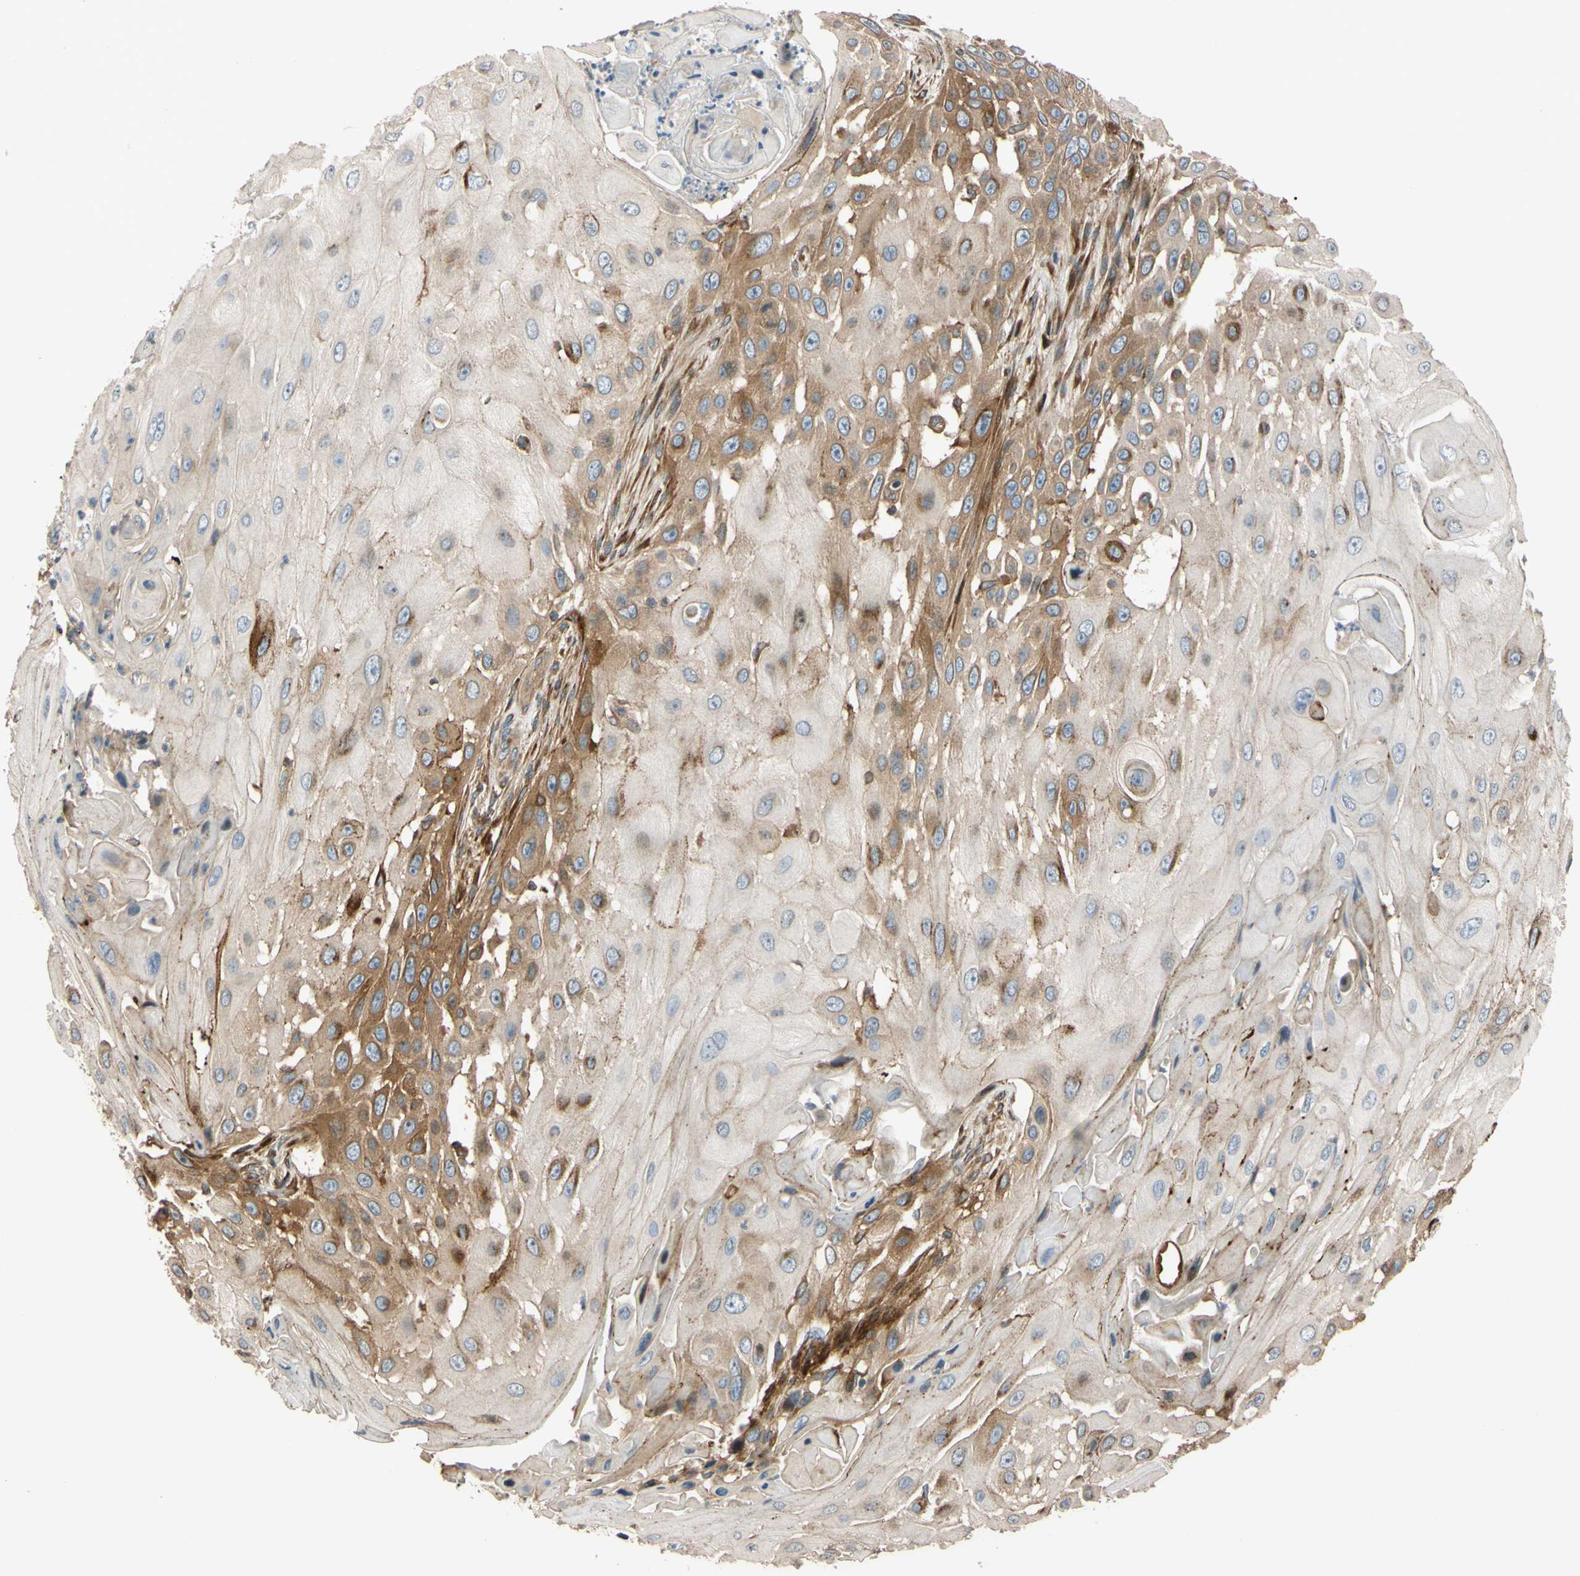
{"staining": {"intensity": "moderate", "quantity": "25%-75%", "location": "cytoplasmic/membranous"}, "tissue": "skin cancer", "cell_type": "Tumor cells", "image_type": "cancer", "snomed": [{"axis": "morphology", "description": "Squamous cell carcinoma, NOS"}, {"axis": "topography", "description": "Skin"}], "caption": "Protein analysis of skin squamous cell carcinoma tissue displays moderate cytoplasmic/membranous positivity in about 25%-75% of tumor cells.", "gene": "SPTLC1", "patient": {"sex": "female", "age": 44}}